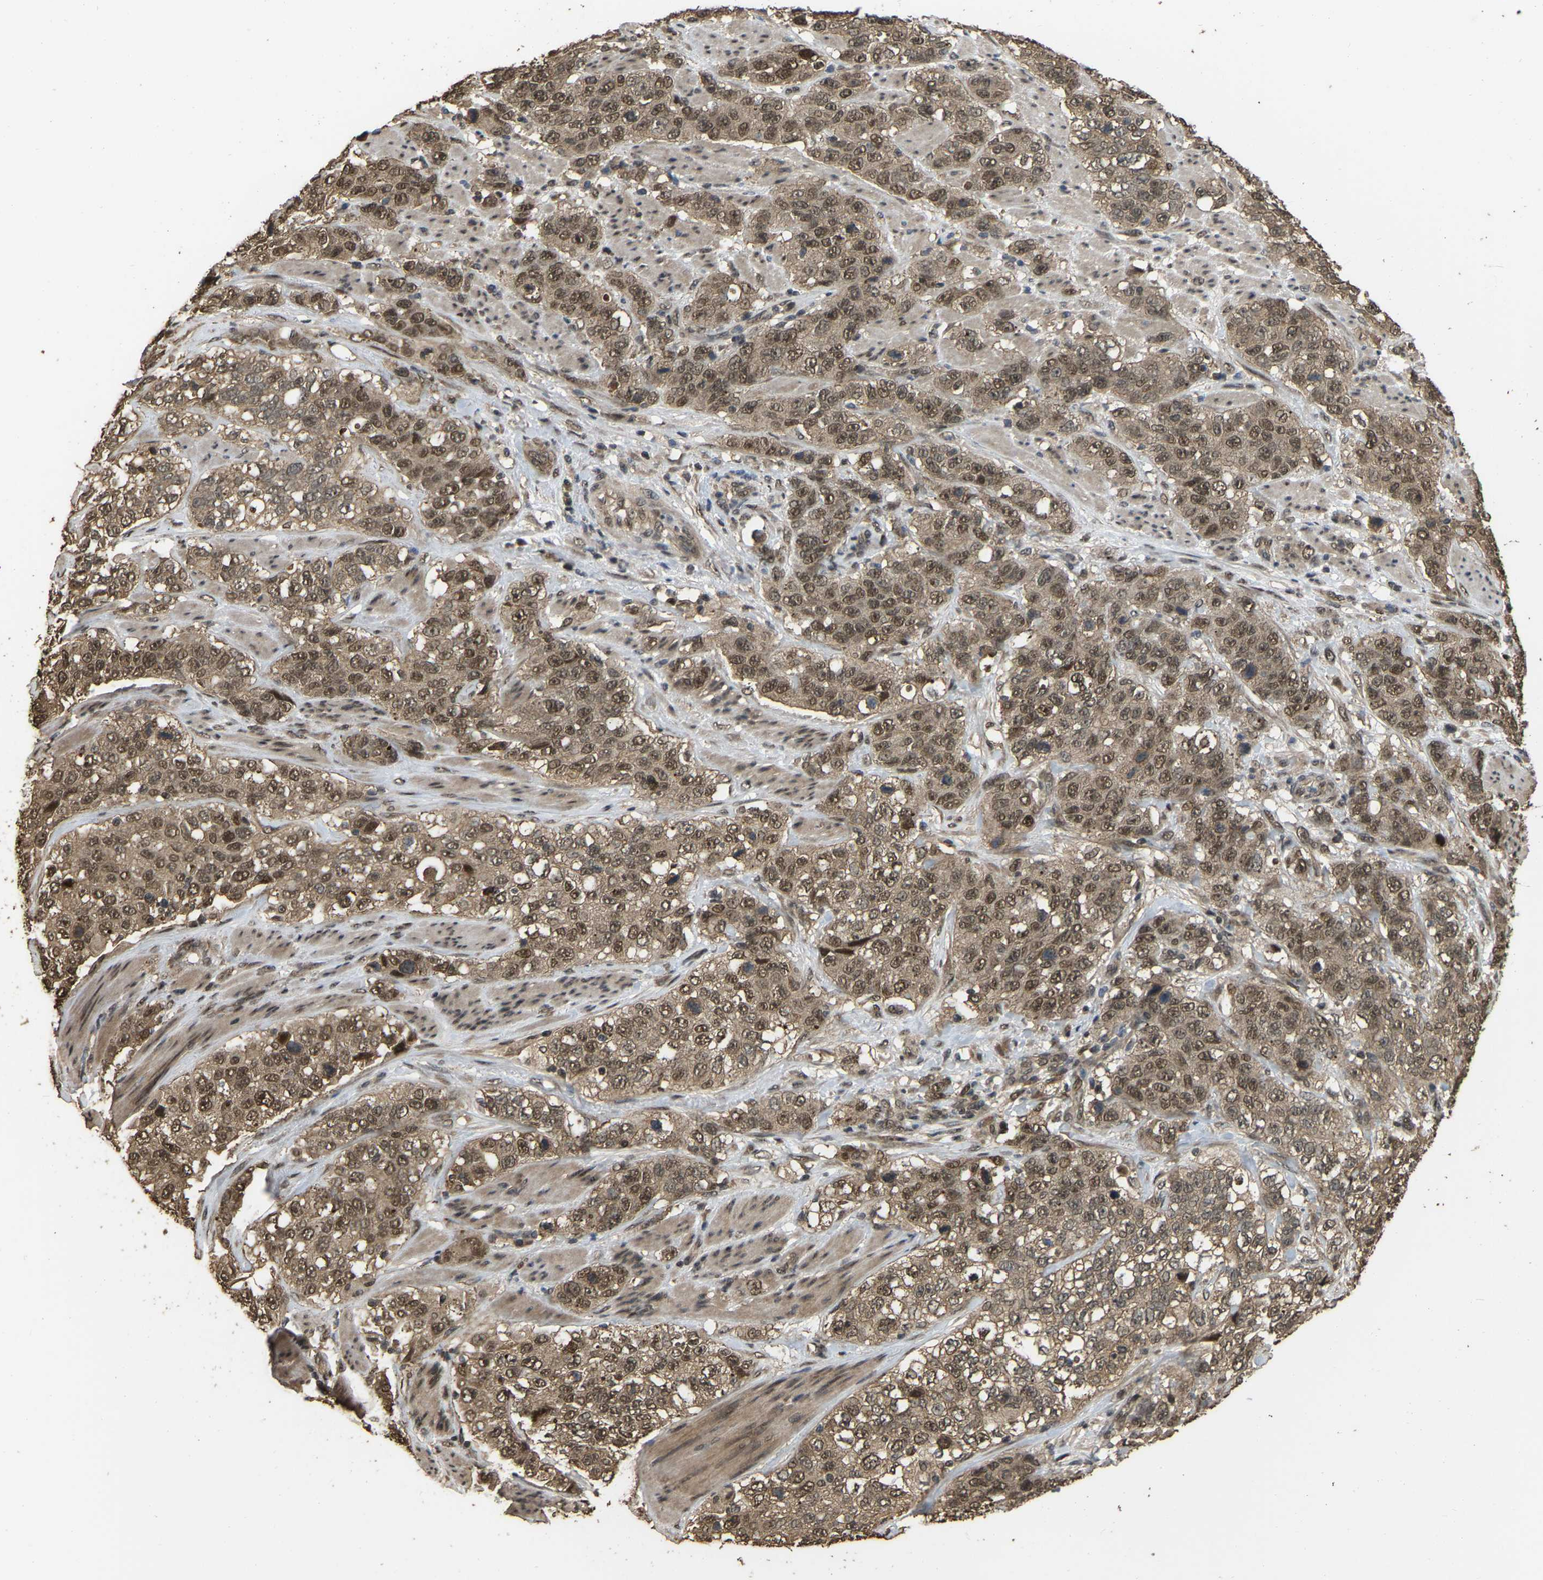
{"staining": {"intensity": "moderate", "quantity": ">75%", "location": "cytoplasmic/membranous,nuclear"}, "tissue": "stomach cancer", "cell_type": "Tumor cells", "image_type": "cancer", "snomed": [{"axis": "morphology", "description": "Adenocarcinoma, NOS"}, {"axis": "topography", "description": "Stomach"}], "caption": "This histopathology image demonstrates immunohistochemistry (IHC) staining of adenocarcinoma (stomach), with medium moderate cytoplasmic/membranous and nuclear expression in approximately >75% of tumor cells.", "gene": "ARHGAP23", "patient": {"sex": "male", "age": 48}}